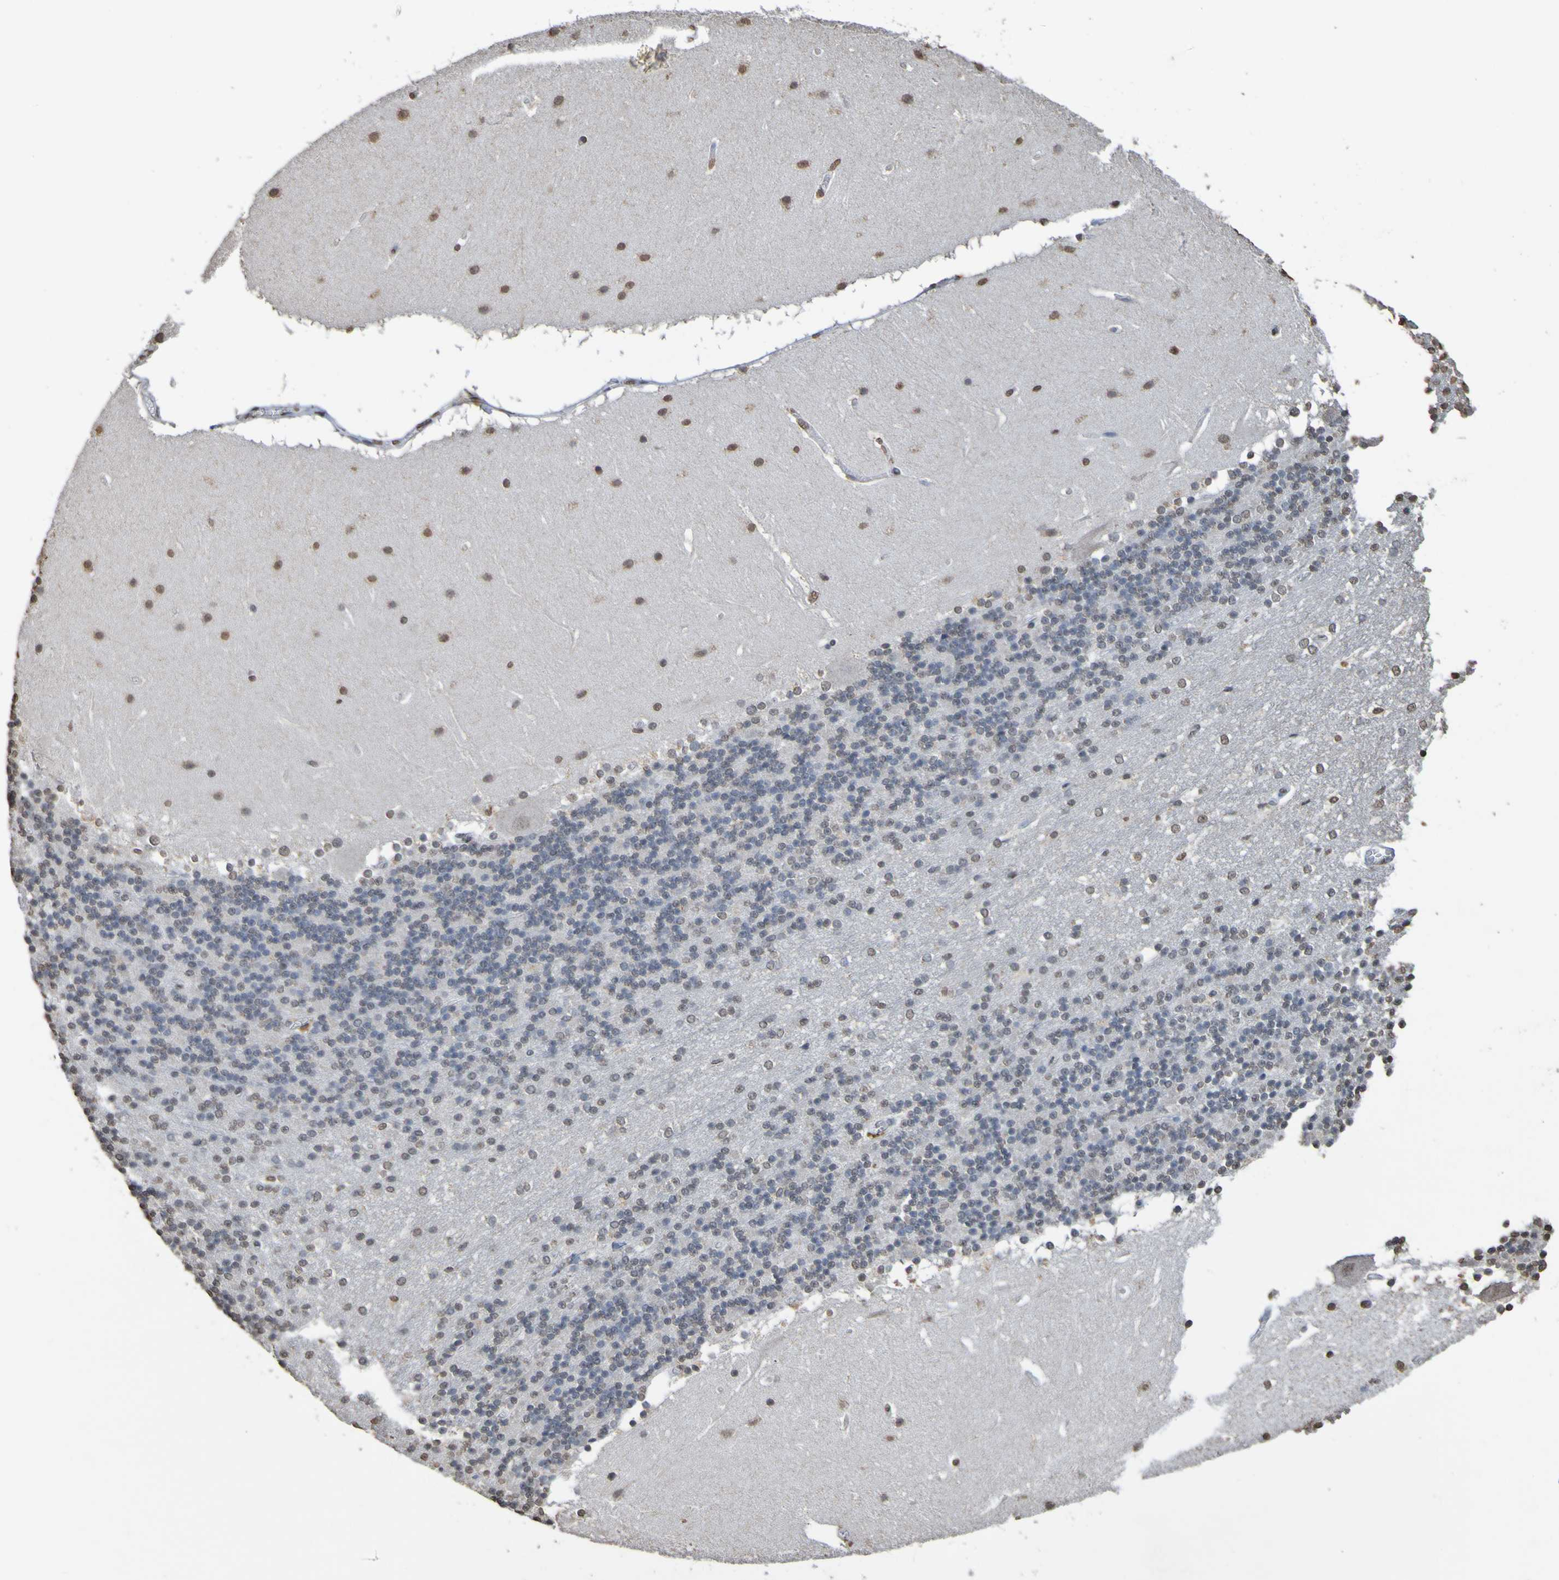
{"staining": {"intensity": "negative", "quantity": "none", "location": "none"}, "tissue": "cerebellum", "cell_type": "Cells in granular layer", "image_type": "normal", "snomed": [{"axis": "morphology", "description": "Normal tissue, NOS"}, {"axis": "topography", "description": "Cerebellum"}], "caption": "There is no significant staining in cells in granular layer of cerebellum. (DAB (3,3'-diaminobenzidine) IHC with hematoxylin counter stain).", "gene": "ALKBH2", "patient": {"sex": "female", "age": 19}}